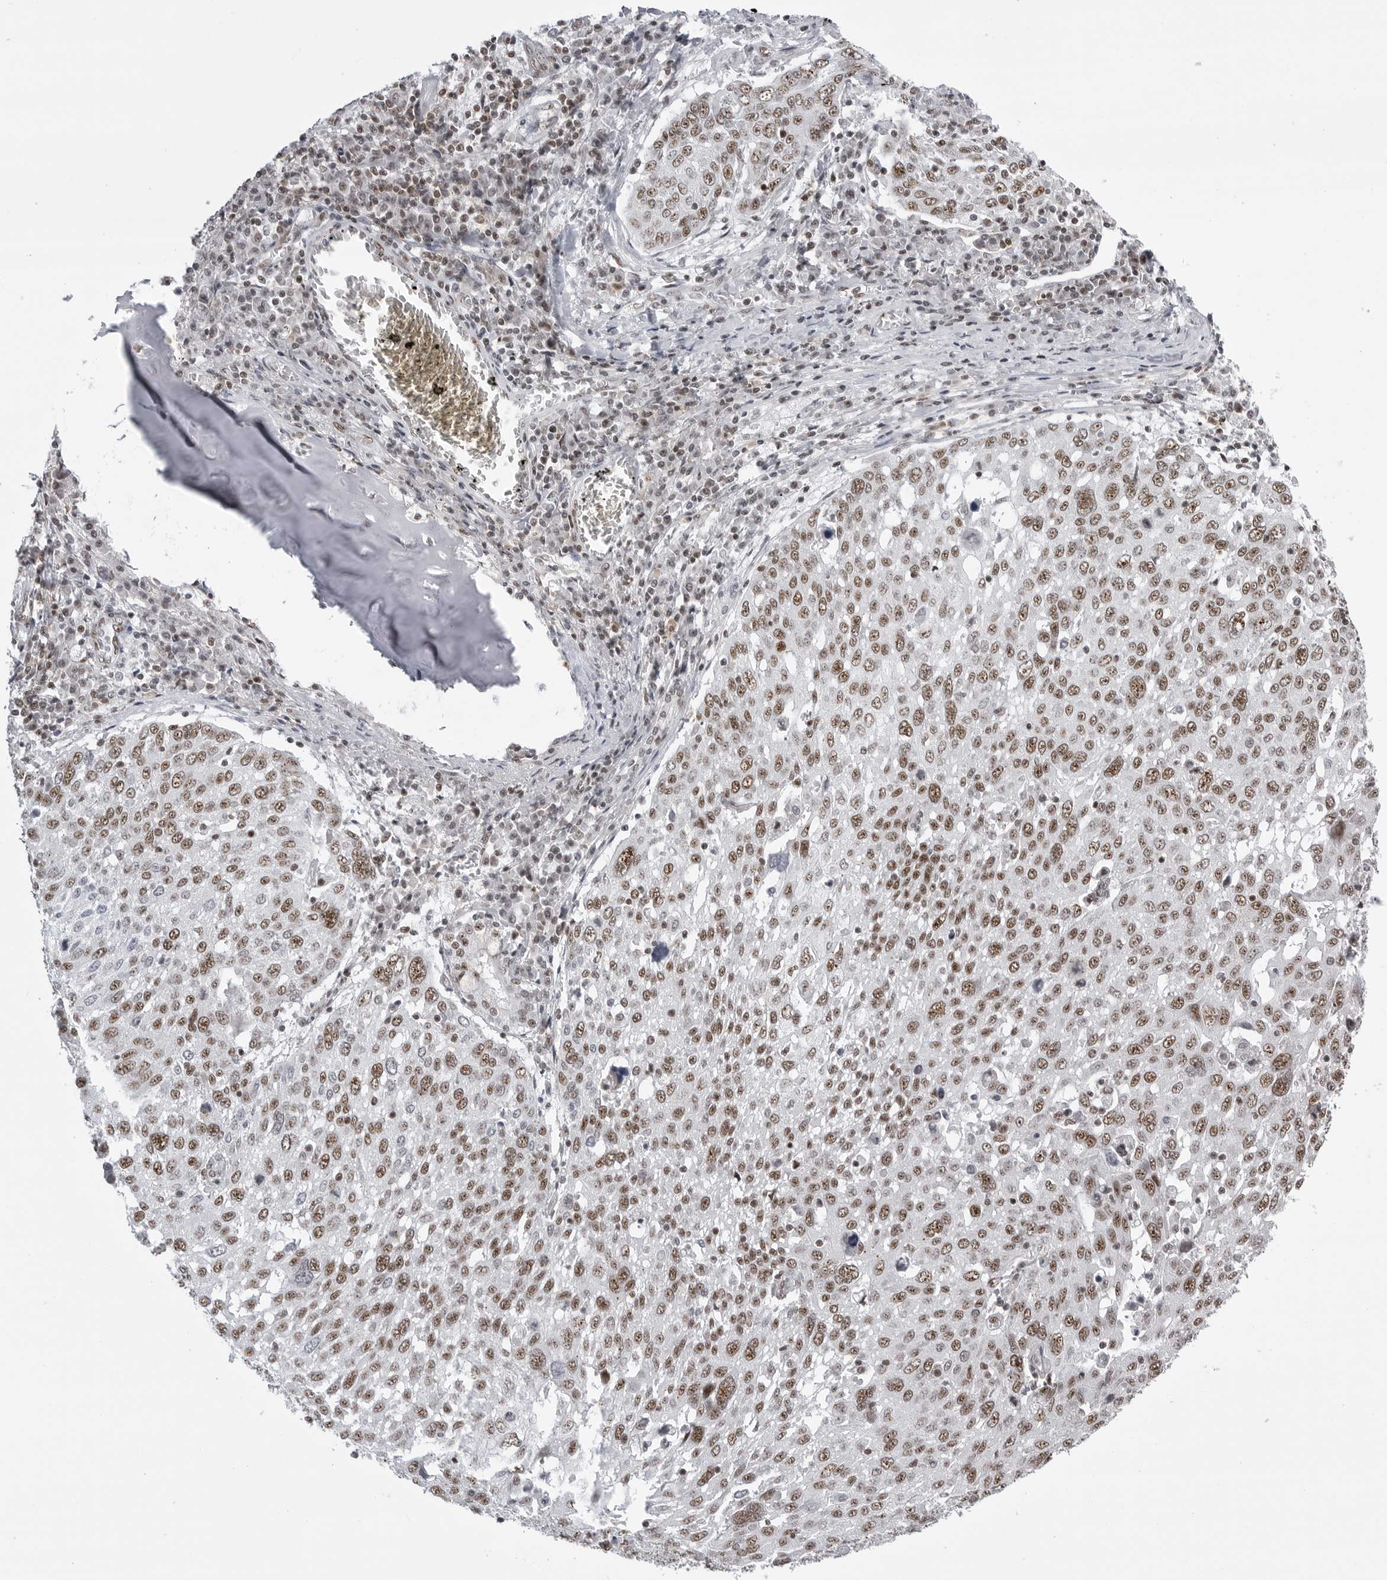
{"staining": {"intensity": "moderate", "quantity": ">75%", "location": "nuclear"}, "tissue": "lung cancer", "cell_type": "Tumor cells", "image_type": "cancer", "snomed": [{"axis": "morphology", "description": "Squamous cell carcinoma, NOS"}, {"axis": "topography", "description": "Lung"}], "caption": "Brown immunohistochemical staining in squamous cell carcinoma (lung) demonstrates moderate nuclear staining in about >75% of tumor cells.", "gene": "WRAP53", "patient": {"sex": "male", "age": 65}}